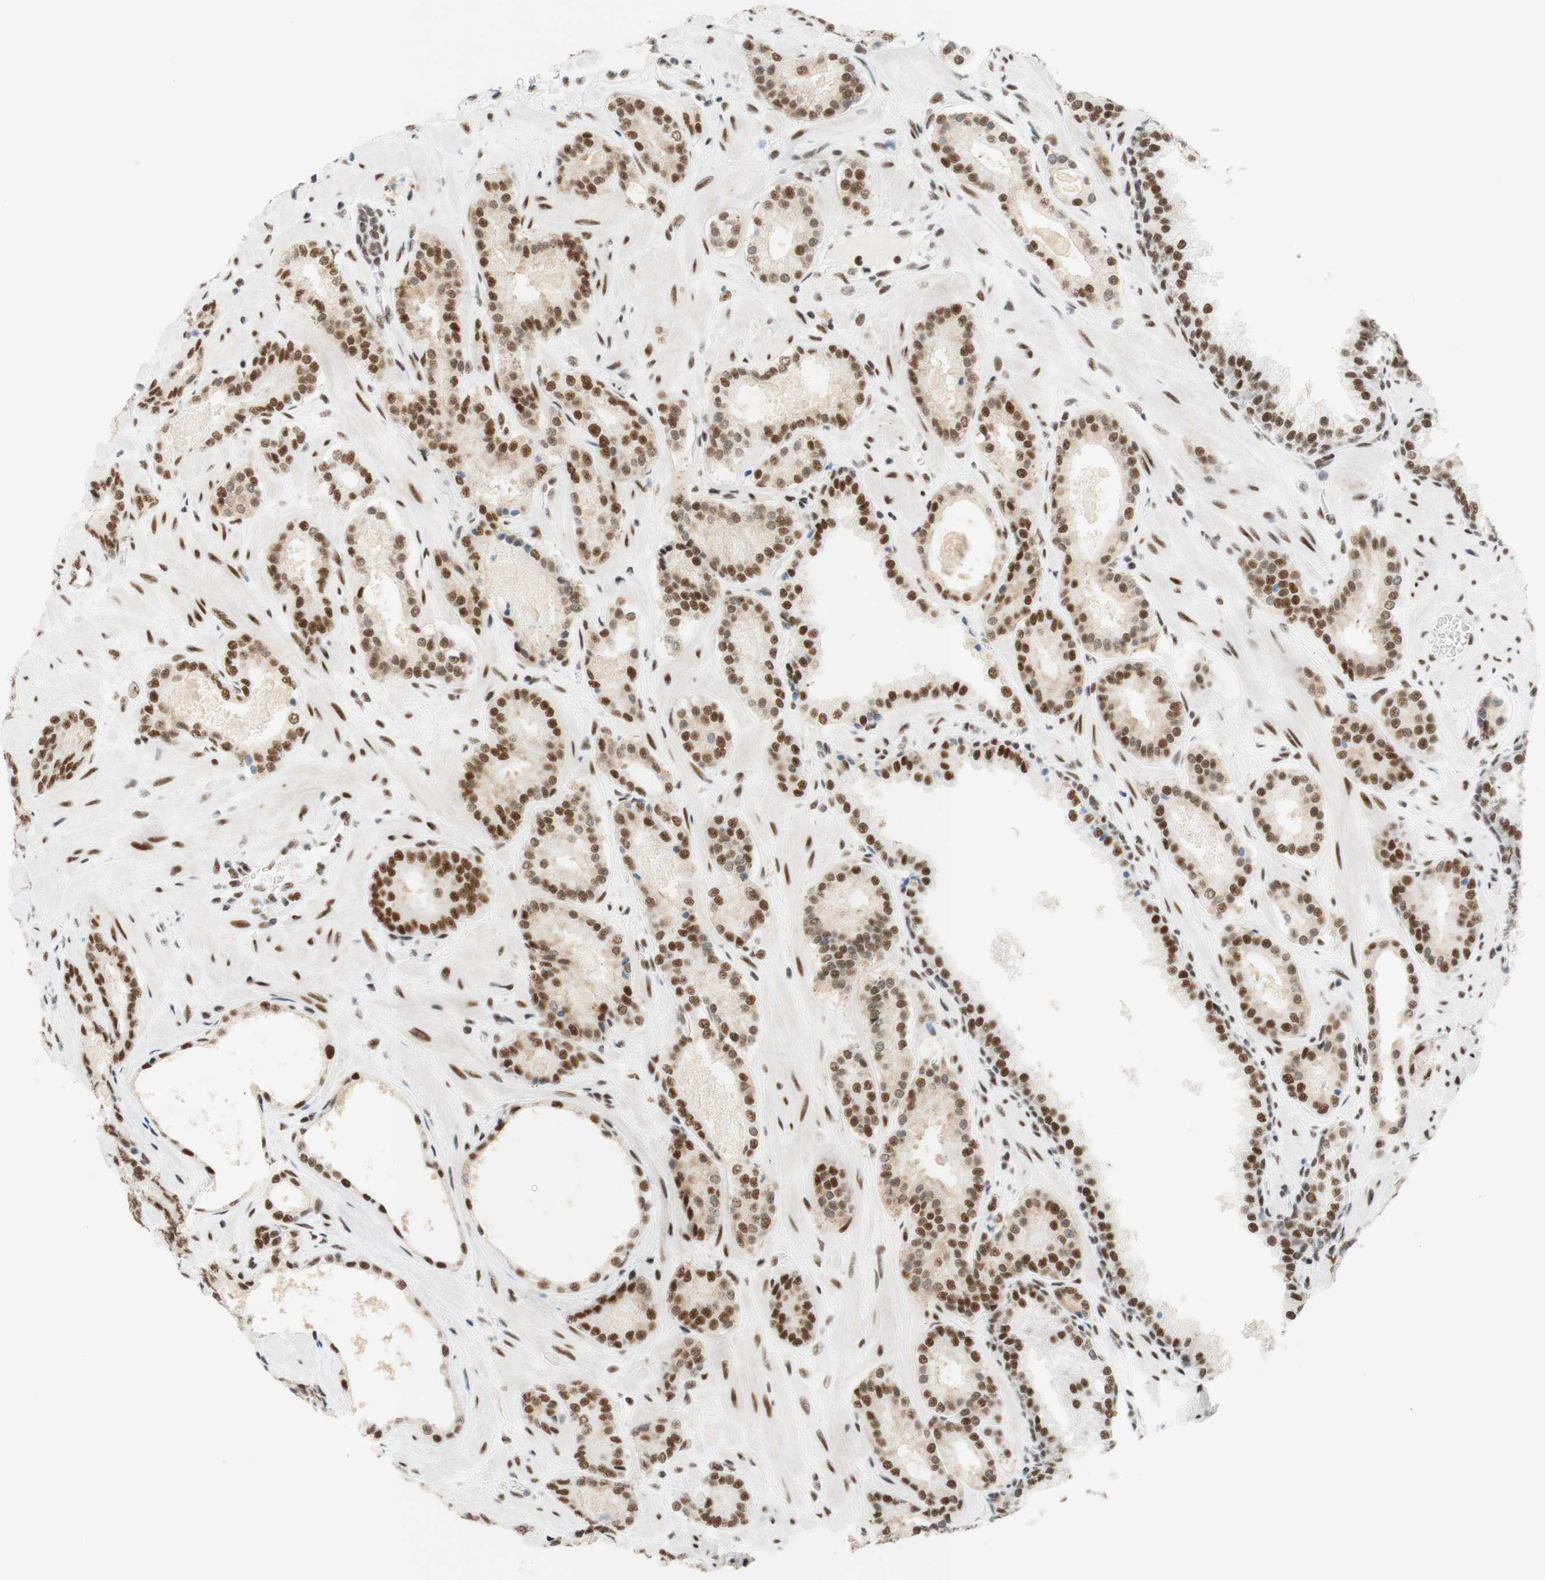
{"staining": {"intensity": "moderate", "quantity": ">75%", "location": "nuclear"}, "tissue": "prostate cancer", "cell_type": "Tumor cells", "image_type": "cancer", "snomed": [{"axis": "morphology", "description": "Adenocarcinoma, Low grade"}, {"axis": "topography", "description": "Prostate"}], "caption": "High-magnification brightfield microscopy of prostate cancer stained with DAB (brown) and counterstained with hematoxylin (blue). tumor cells exhibit moderate nuclear positivity is identified in approximately>75% of cells. The protein is stained brown, and the nuclei are stained in blue (DAB (3,3'-diaminobenzidine) IHC with brightfield microscopy, high magnification).", "gene": "RNF20", "patient": {"sex": "male", "age": 63}}